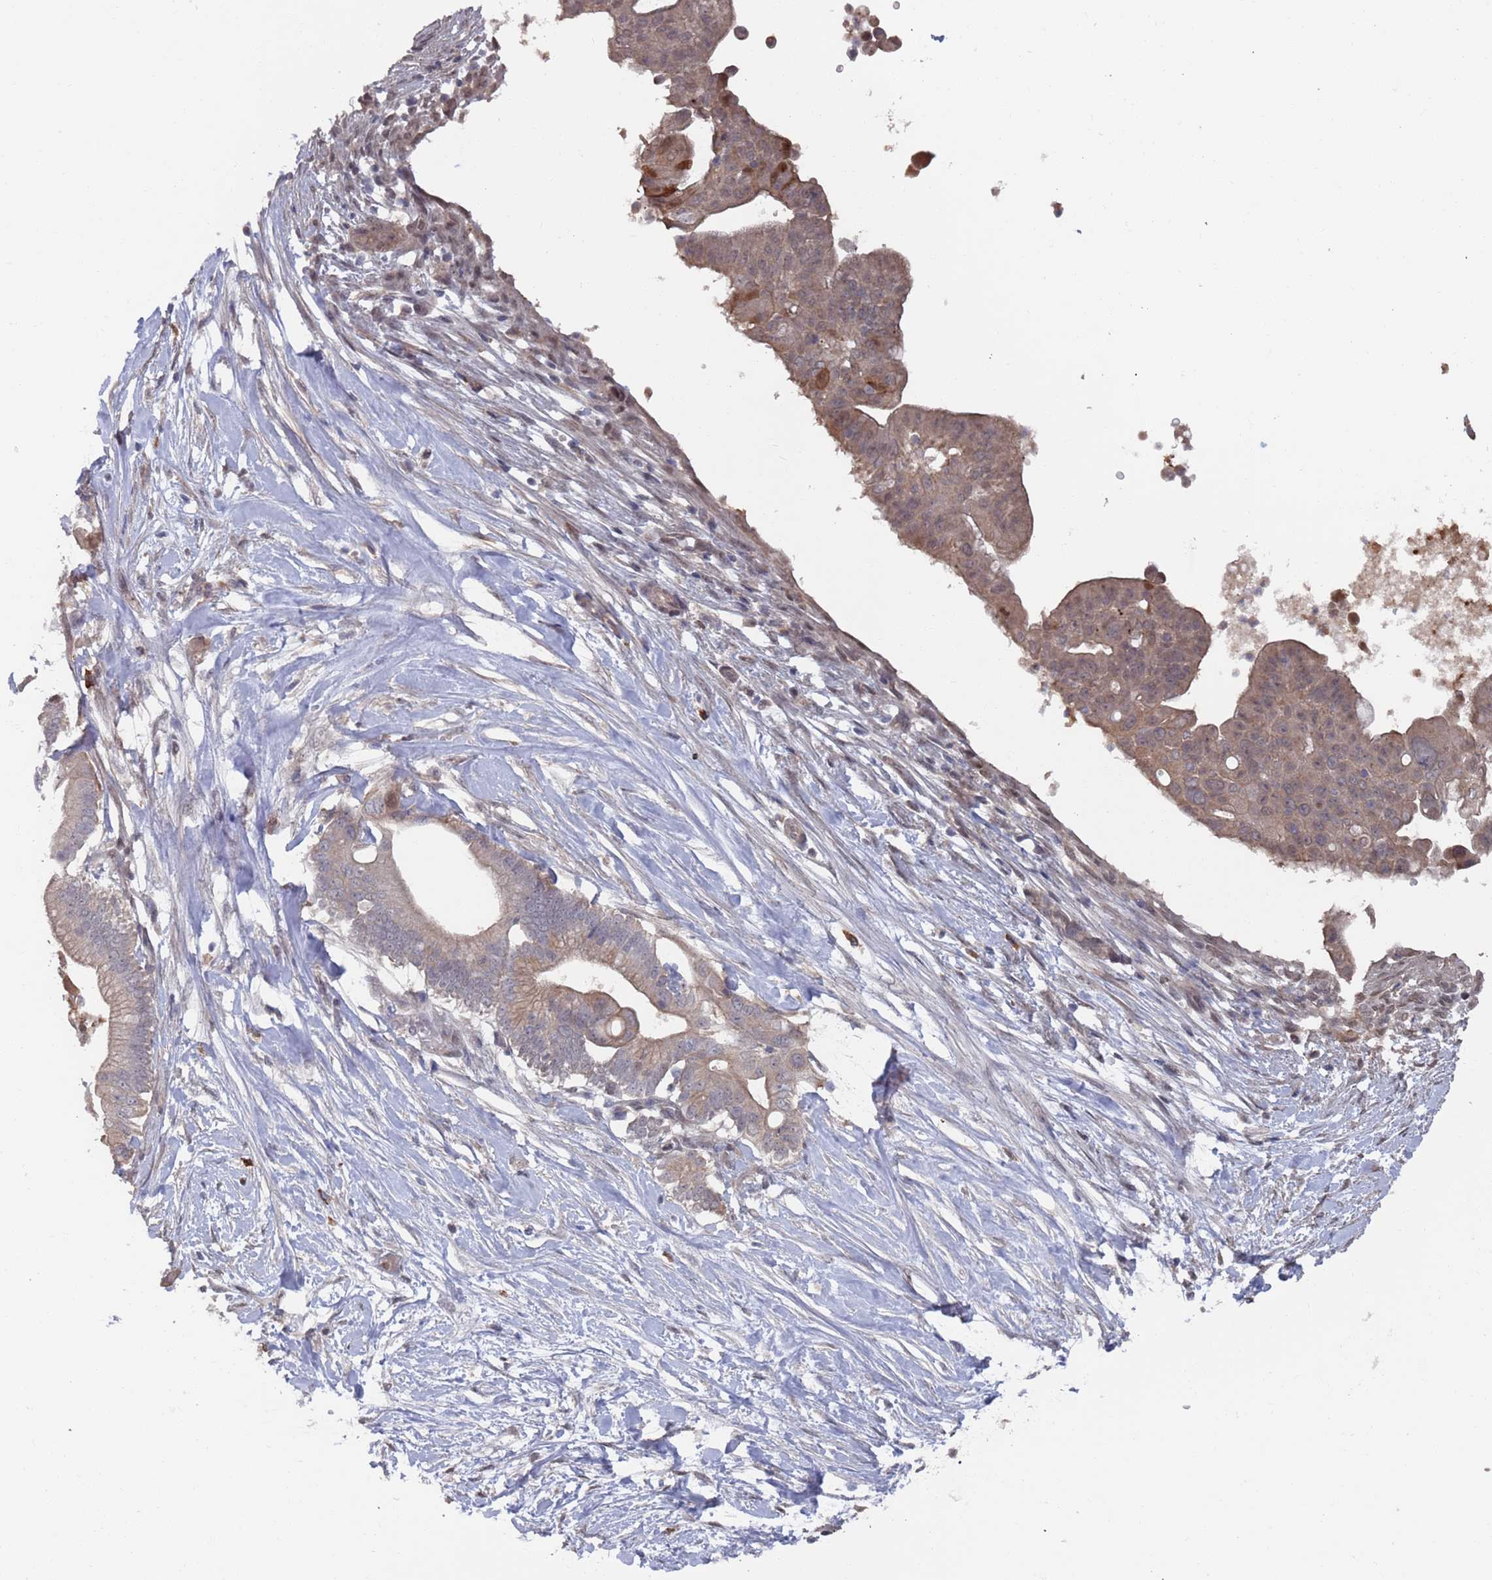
{"staining": {"intensity": "moderate", "quantity": "25%-75%", "location": "cytoplasmic/membranous"}, "tissue": "pancreatic cancer", "cell_type": "Tumor cells", "image_type": "cancer", "snomed": [{"axis": "morphology", "description": "Adenocarcinoma, NOS"}, {"axis": "topography", "description": "Pancreas"}], "caption": "Immunohistochemical staining of human pancreatic cancer reveals medium levels of moderate cytoplasmic/membranous protein expression in about 25%-75% of tumor cells. Using DAB (3,3'-diaminobenzidine) (brown) and hematoxylin (blue) stains, captured at high magnification using brightfield microscopy.", "gene": "DGKD", "patient": {"sex": "male", "age": 68}}